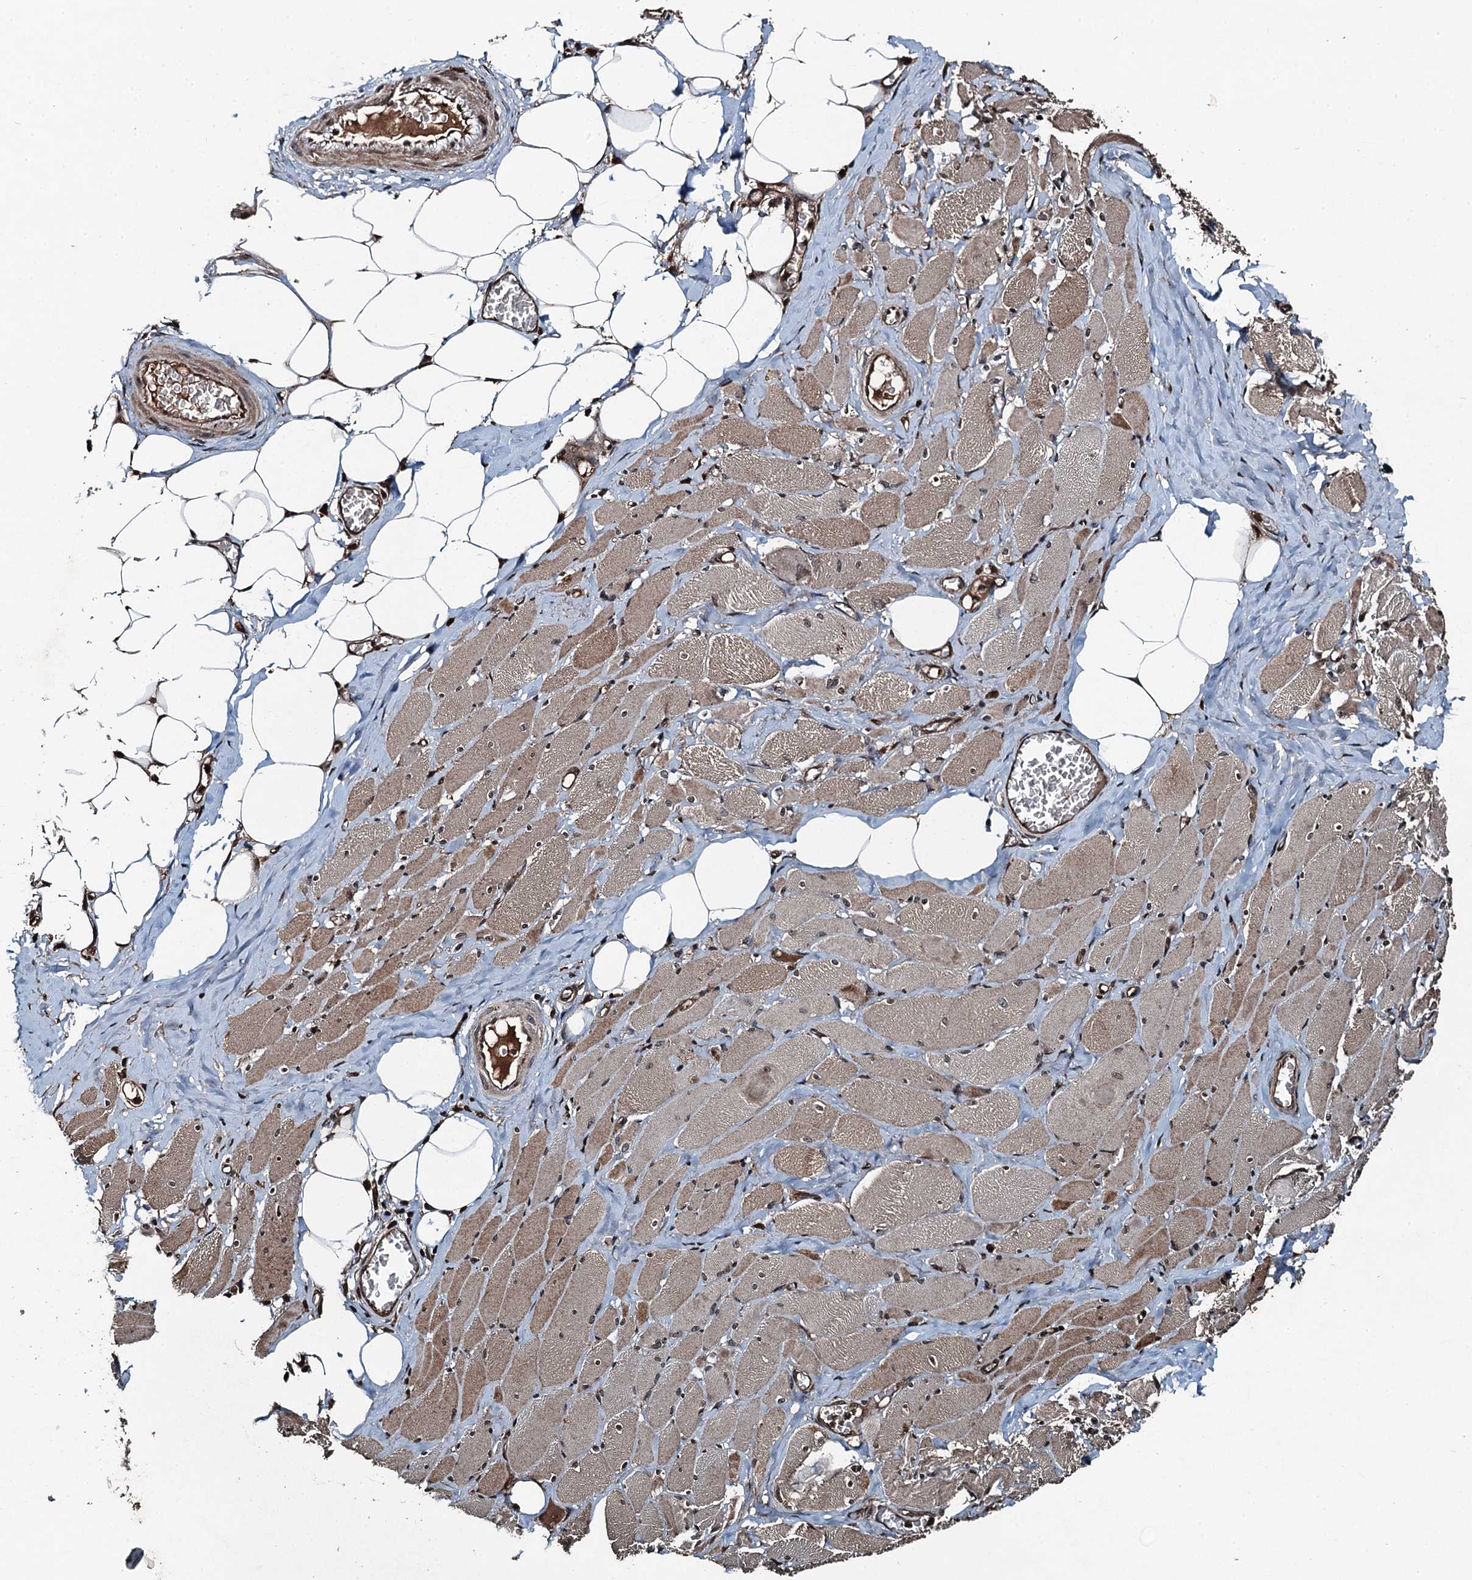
{"staining": {"intensity": "moderate", "quantity": "25%-75%", "location": "cytoplasmic/membranous,nuclear"}, "tissue": "skeletal muscle", "cell_type": "Myocytes", "image_type": "normal", "snomed": [{"axis": "morphology", "description": "Normal tissue, NOS"}, {"axis": "morphology", "description": "Basal cell carcinoma"}, {"axis": "topography", "description": "Skeletal muscle"}], "caption": "Skeletal muscle stained with a brown dye shows moderate cytoplasmic/membranous,nuclear positive positivity in about 25%-75% of myocytes.", "gene": "TCTN1", "patient": {"sex": "female", "age": 64}}